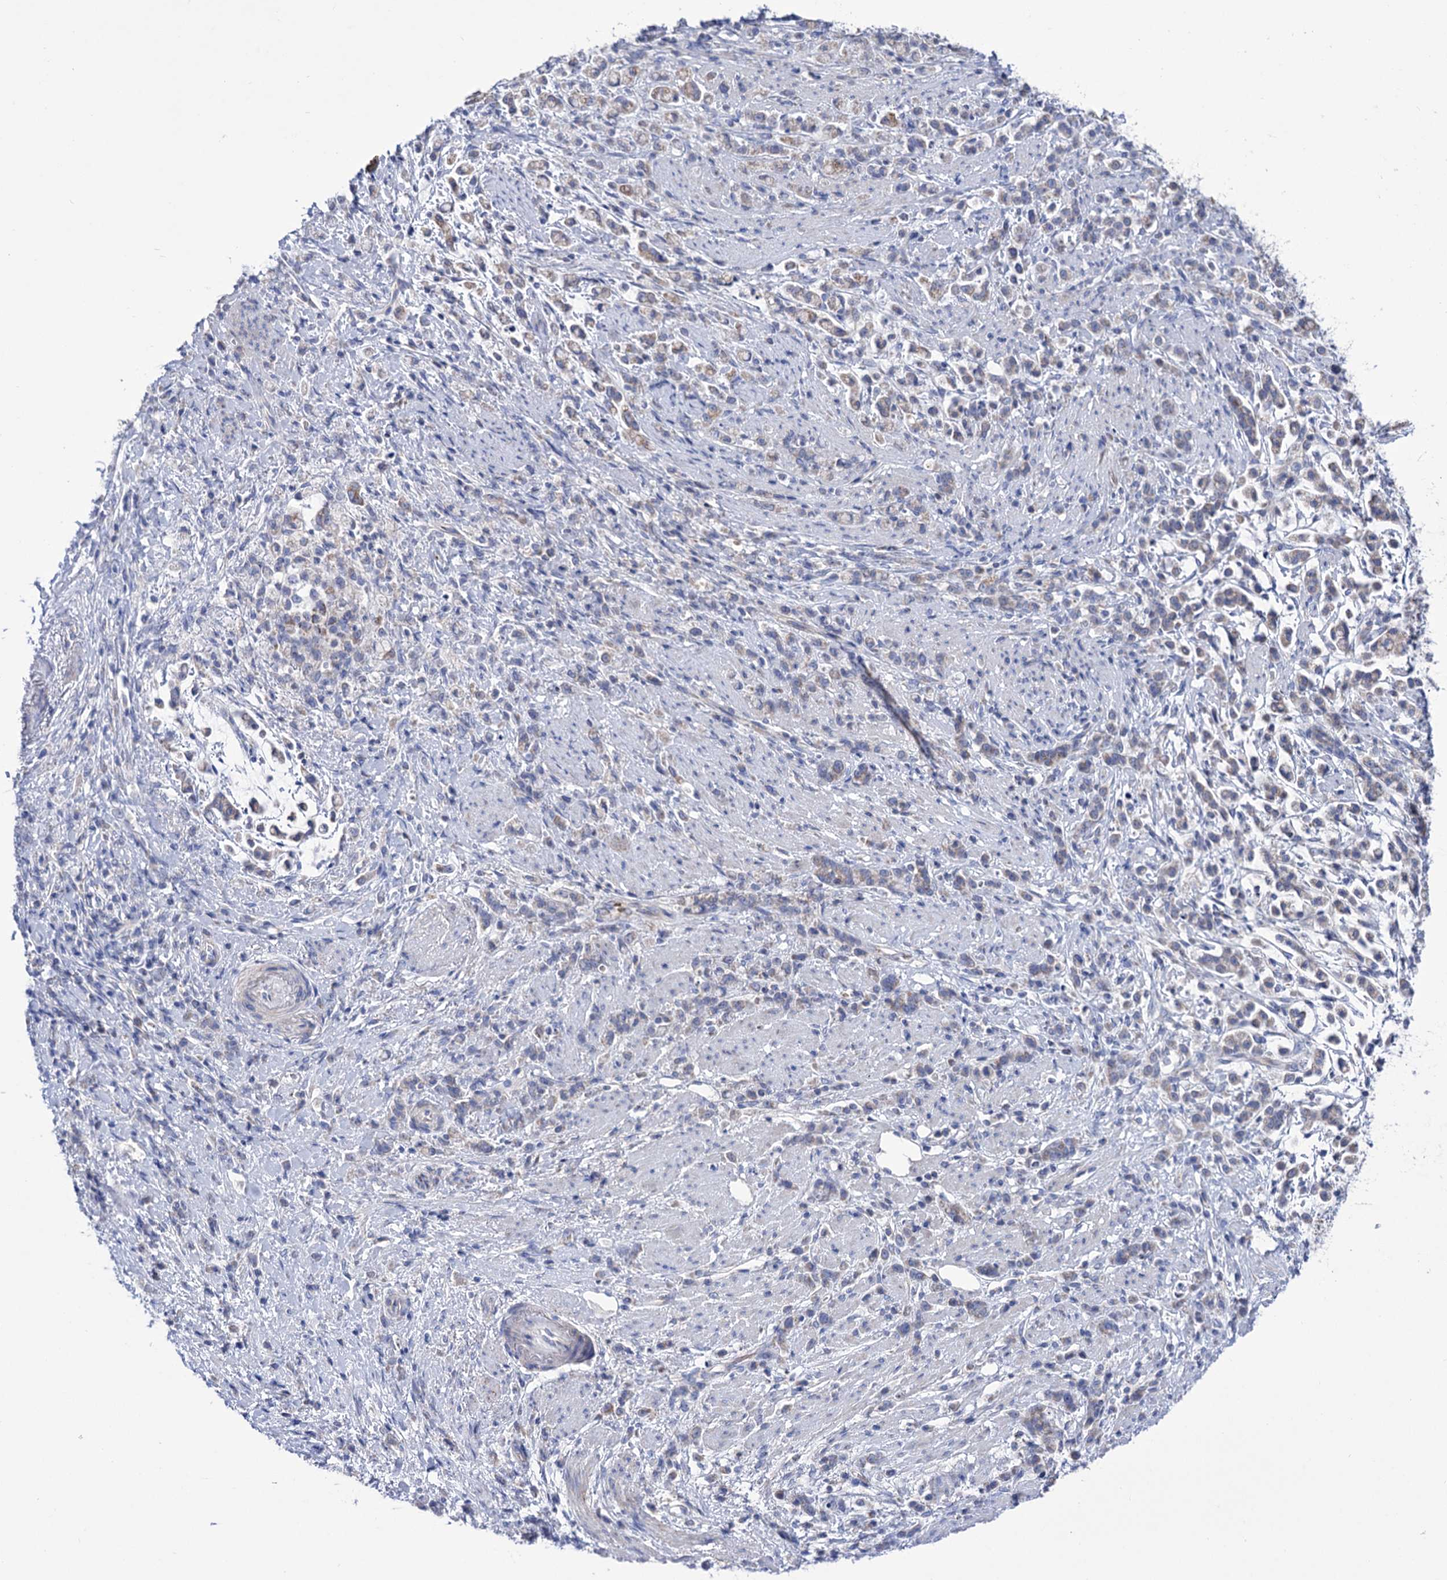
{"staining": {"intensity": "moderate", "quantity": "<25%", "location": "cytoplasmic/membranous"}, "tissue": "stomach cancer", "cell_type": "Tumor cells", "image_type": "cancer", "snomed": [{"axis": "morphology", "description": "Adenocarcinoma, NOS"}, {"axis": "topography", "description": "Stomach"}], "caption": "Human stomach cancer stained for a protein (brown) shows moderate cytoplasmic/membranous positive staining in about <25% of tumor cells.", "gene": "YARS2", "patient": {"sex": "female", "age": 60}}